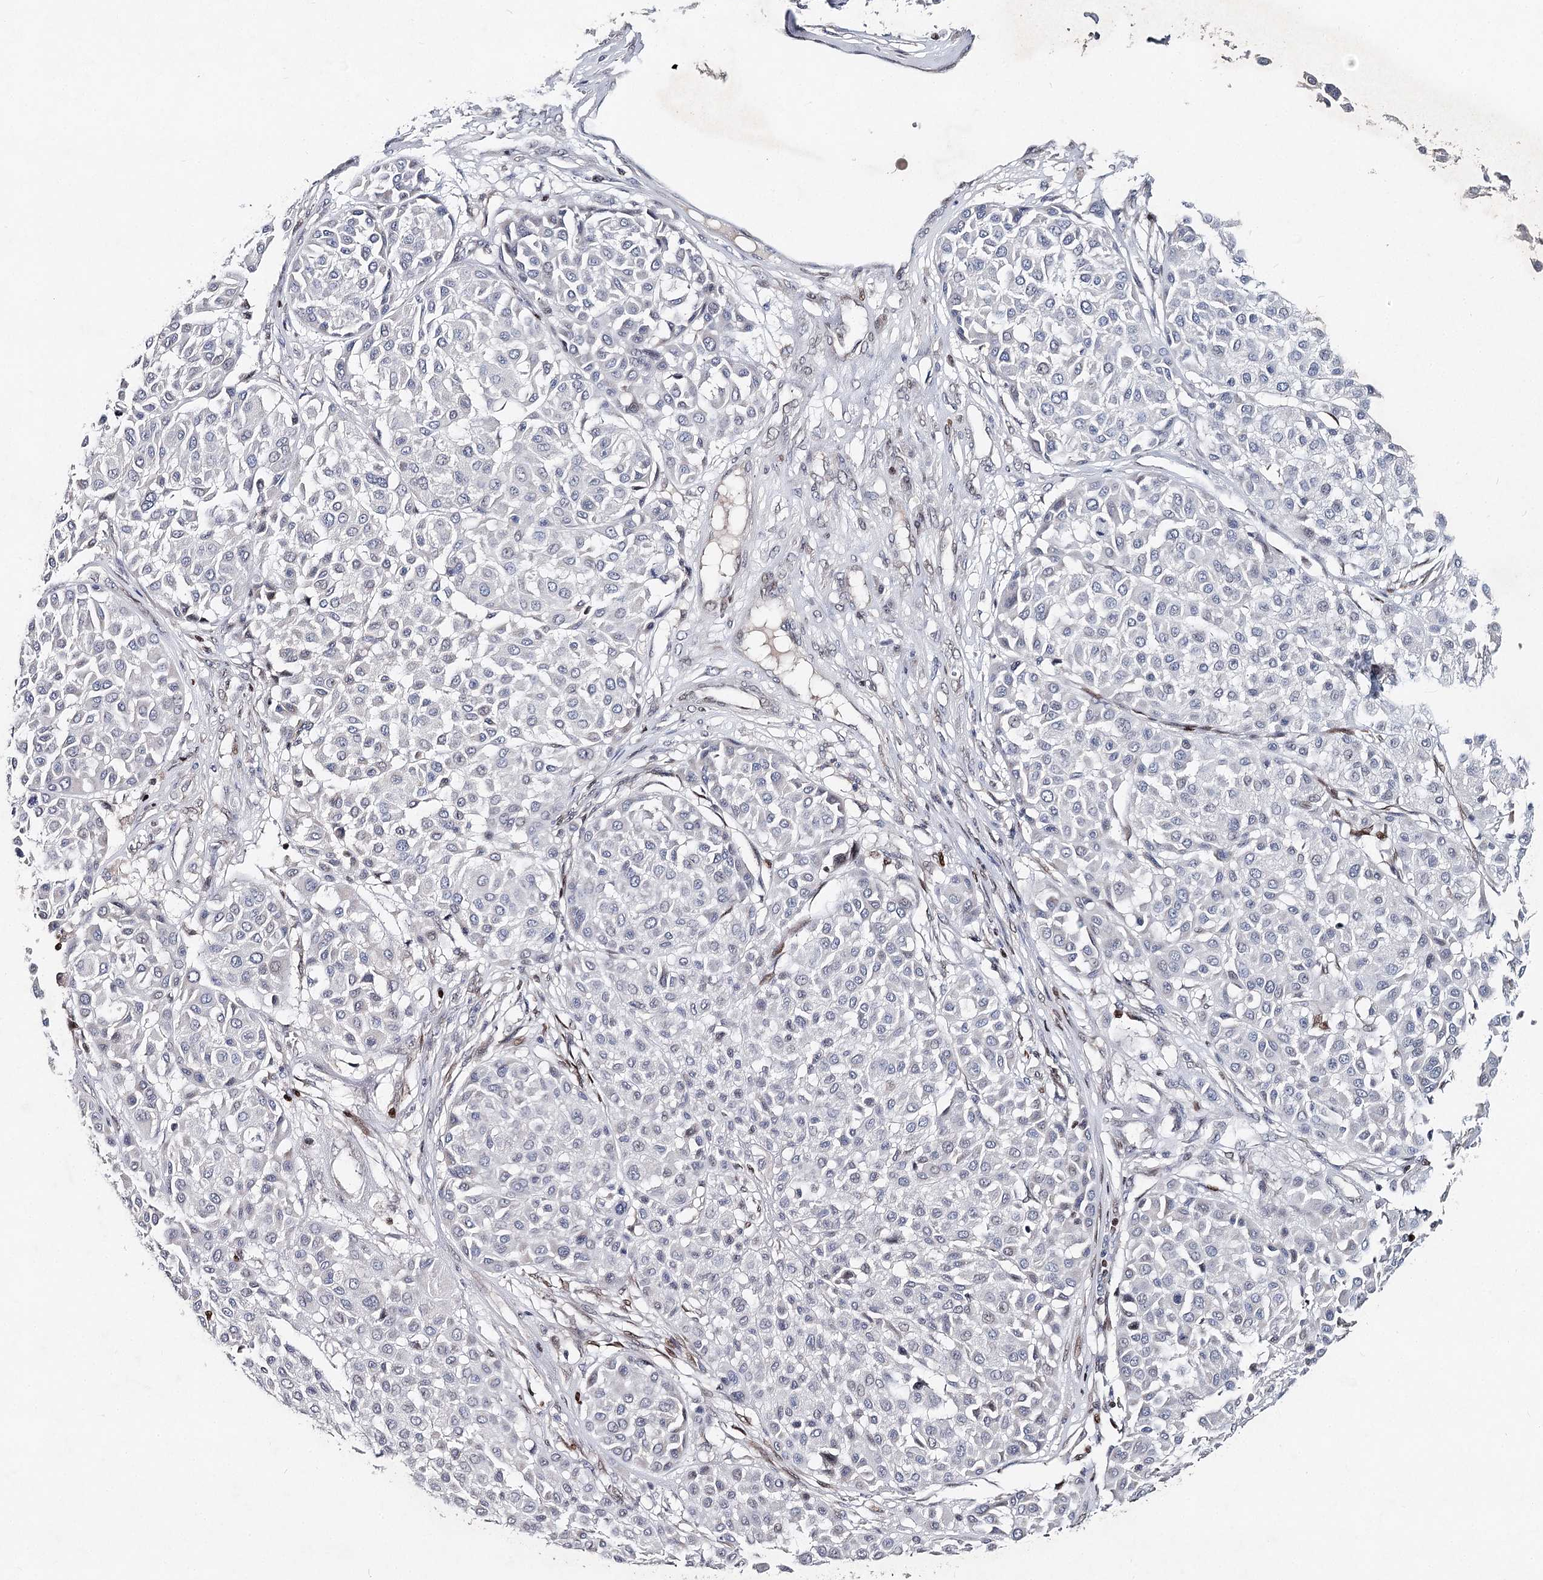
{"staining": {"intensity": "negative", "quantity": "none", "location": "none"}, "tissue": "melanoma", "cell_type": "Tumor cells", "image_type": "cancer", "snomed": [{"axis": "morphology", "description": "Malignant melanoma, Metastatic site"}, {"axis": "topography", "description": "Soft tissue"}], "caption": "This is an IHC micrograph of malignant melanoma (metastatic site). There is no positivity in tumor cells.", "gene": "FRMD4A", "patient": {"sex": "male", "age": 41}}